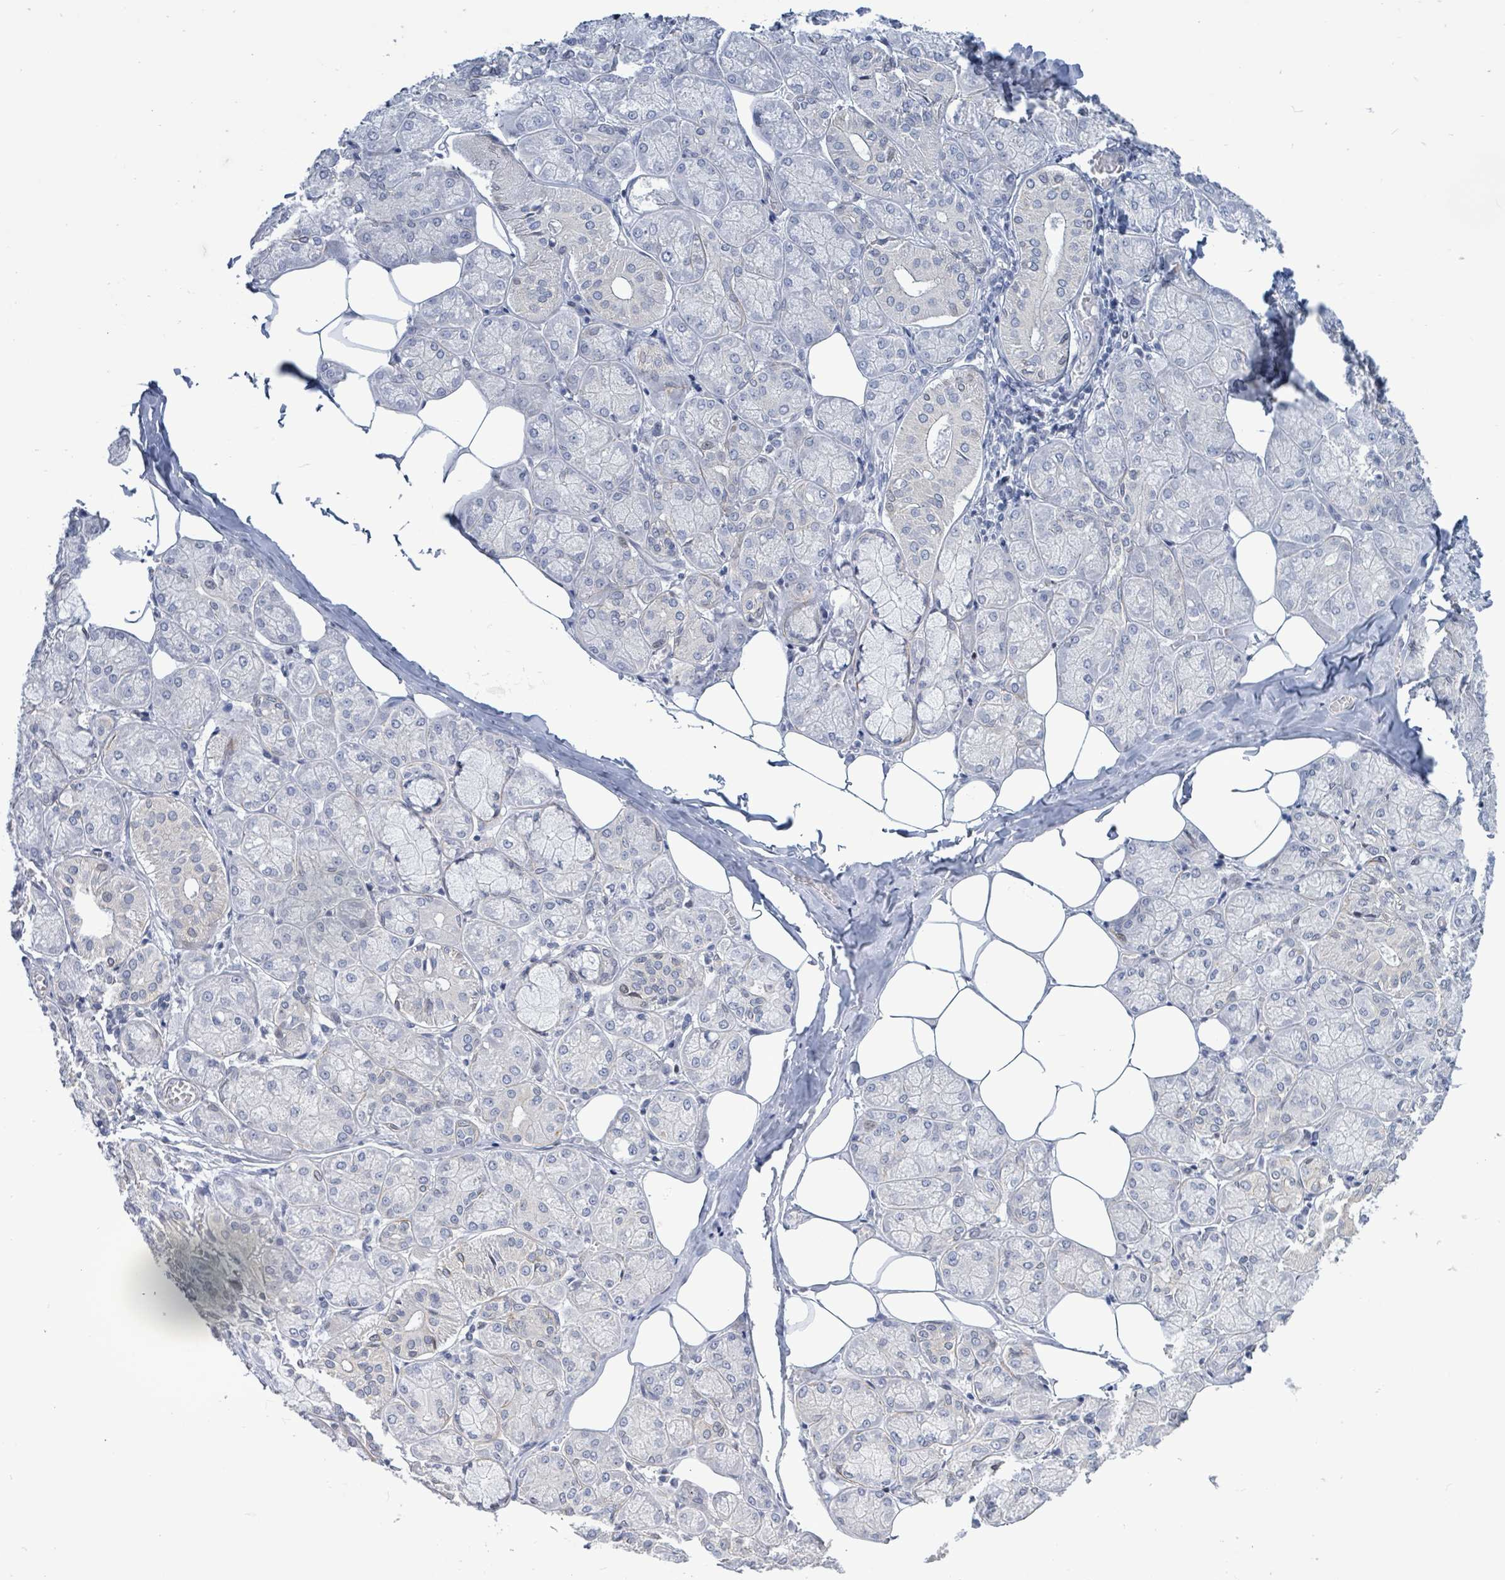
{"staining": {"intensity": "moderate", "quantity": "<25%", "location": "cytoplasmic/membranous"}, "tissue": "salivary gland", "cell_type": "Glandular cells", "image_type": "normal", "snomed": [{"axis": "morphology", "description": "Normal tissue, NOS"}, {"axis": "topography", "description": "Salivary gland"}], "caption": "Salivary gland stained with a brown dye displays moderate cytoplasmic/membranous positive staining in approximately <25% of glandular cells.", "gene": "NTN3", "patient": {"sex": "male", "age": 74}}